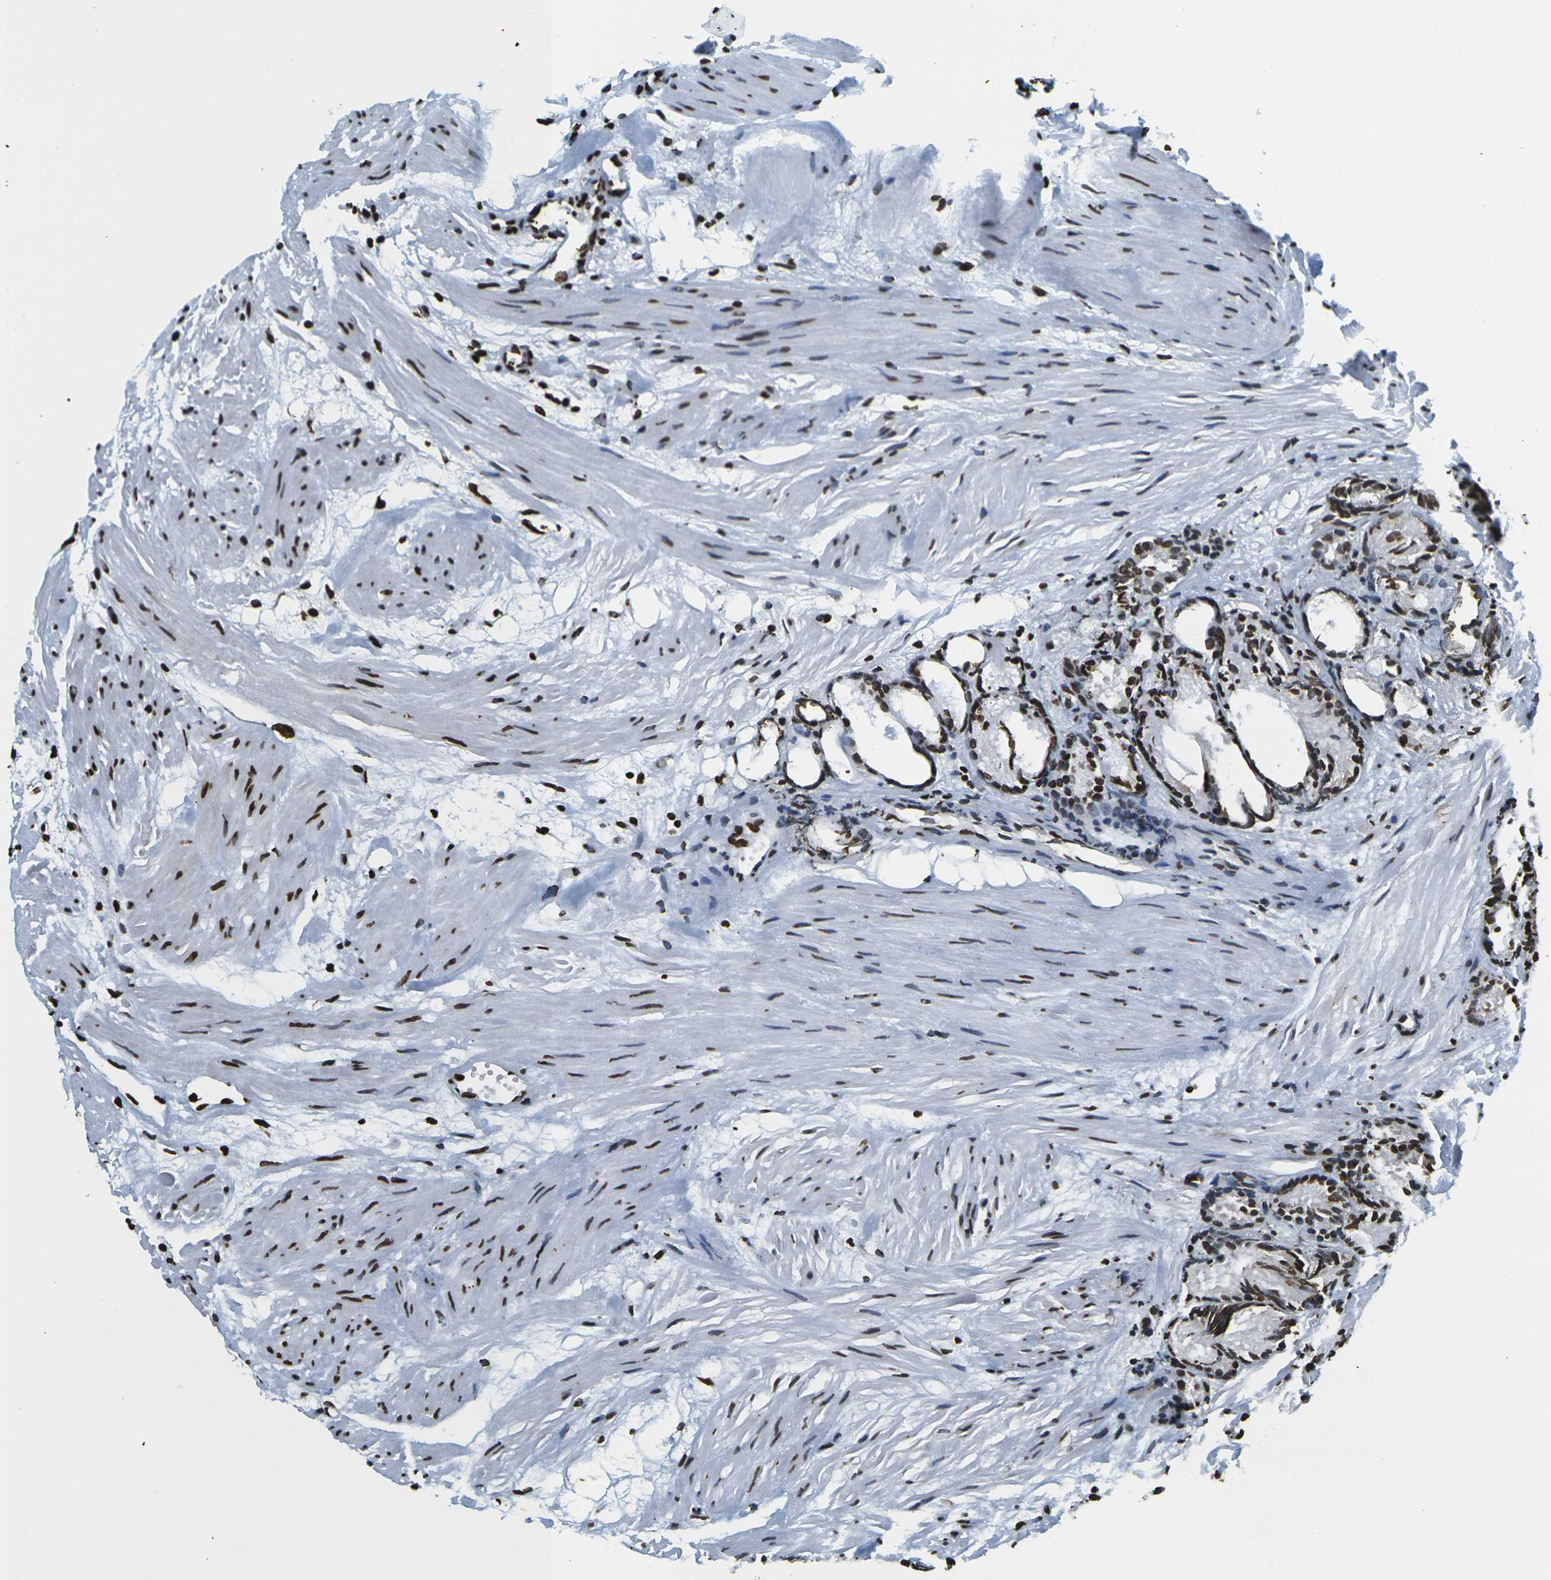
{"staining": {"intensity": "strong", "quantity": ">75%", "location": "nuclear"}, "tissue": "prostate cancer", "cell_type": "Tumor cells", "image_type": "cancer", "snomed": [{"axis": "morphology", "description": "Adenocarcinoma, Low grade"}, {"axis": "topography", "description": "Prostate"}], "caption": "Immunohistochemical staining of prostate low-grade adenocarcinoma reveals strong nuclear protein expression in about >75% of tumor cells.", "gene": "H1-2", "patient": {"sex": "male", "age": 72}}